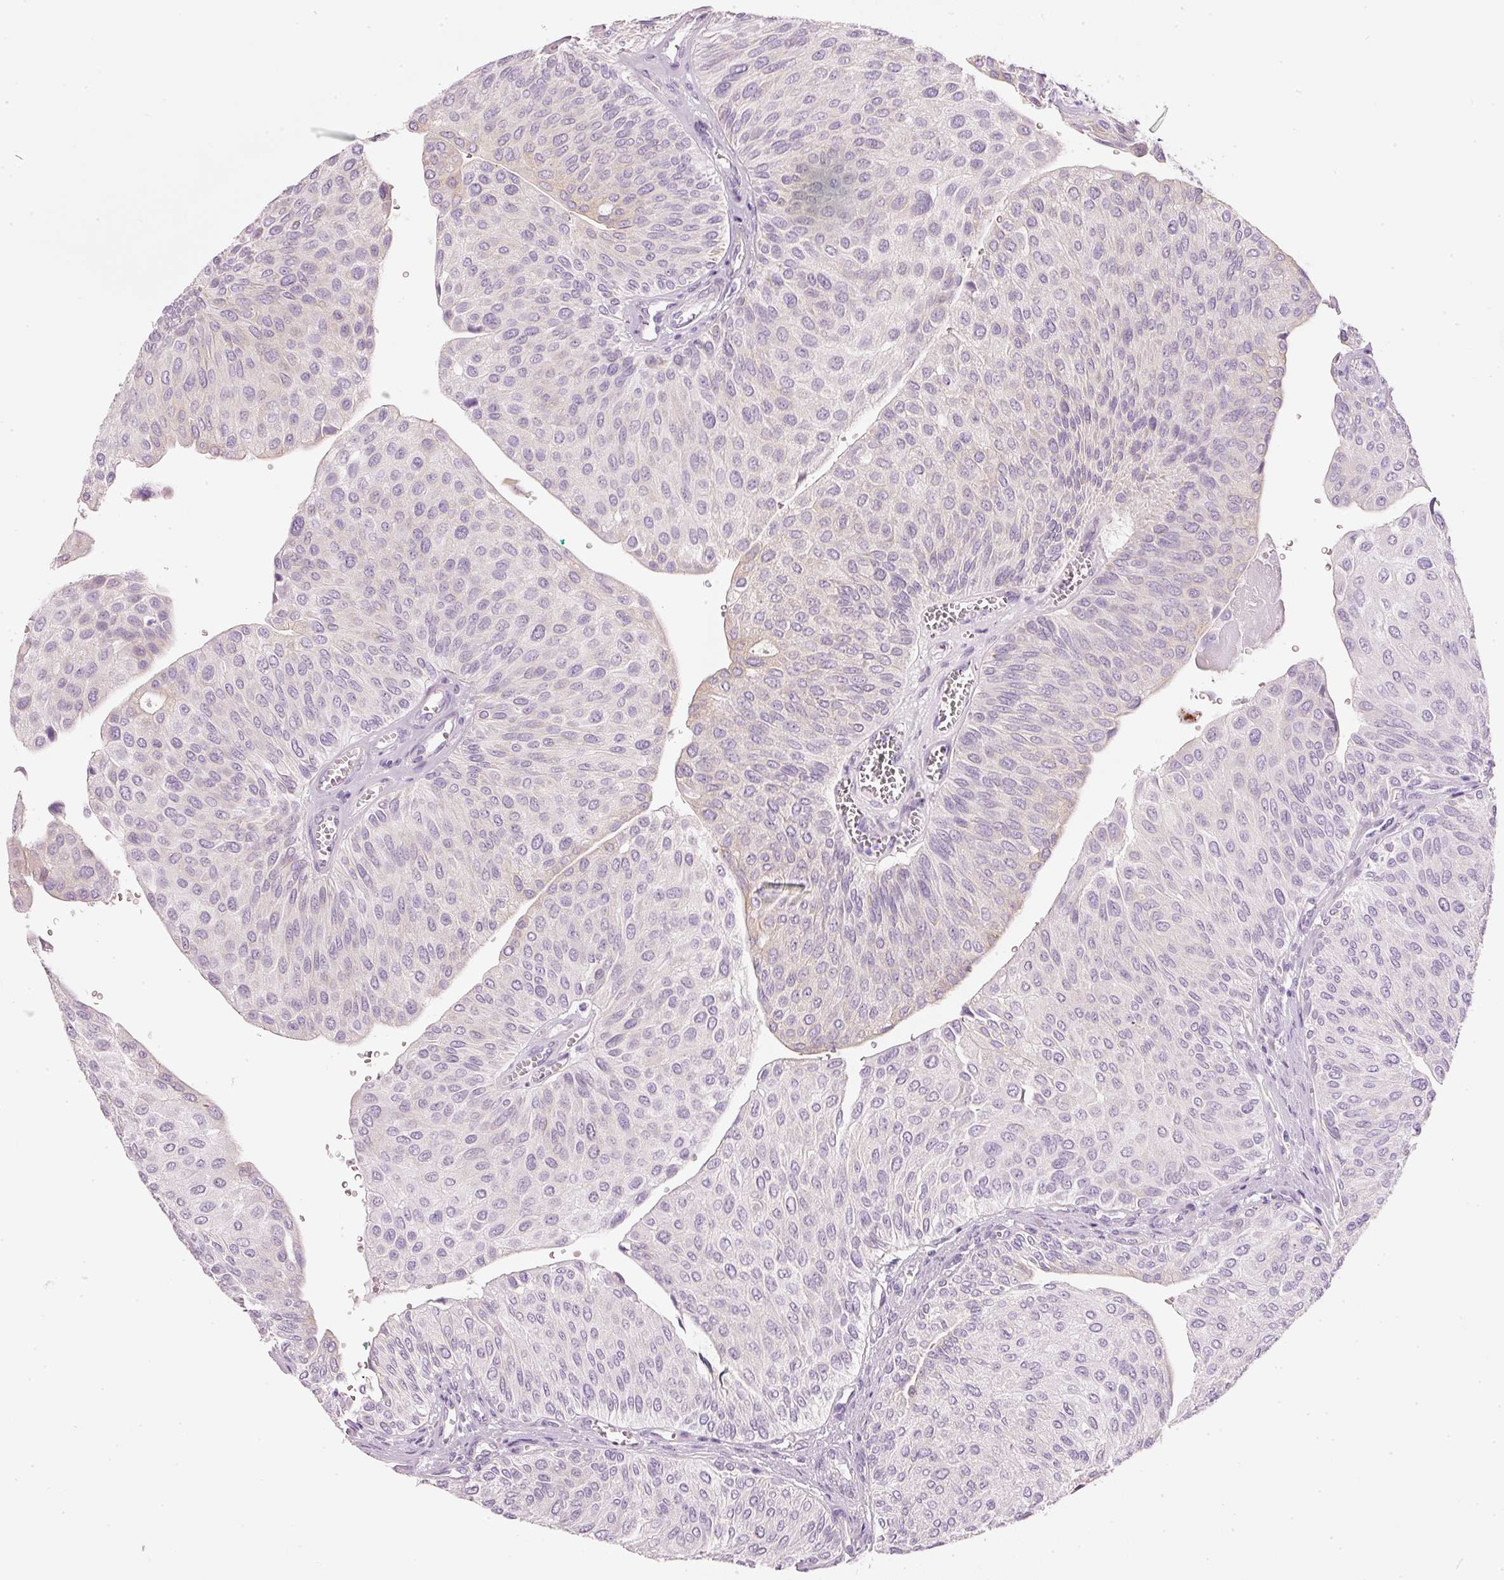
{"staining": {"intensity": "strong", "quantity": "<25%", "location": "cytoplasmic/membranous"}, "tissue": "urothelial cancer", "cell_type": "Tumor cells", "image_type": "cancer", "snomed": [{"axis": "morphology", "description": "Urothelial carcinoma, NOS"}, {"axis": "topography", "description": "Urinary bladder"}], "caption": "Transitional cell carcinoma was stained to show a protein in brown. There is medium levels of strong cytoplasmic/membranous expression in about <25% of tumor cells.", "gene": "PDXDC1", "patient": {"sex": "male", "age": 67}}